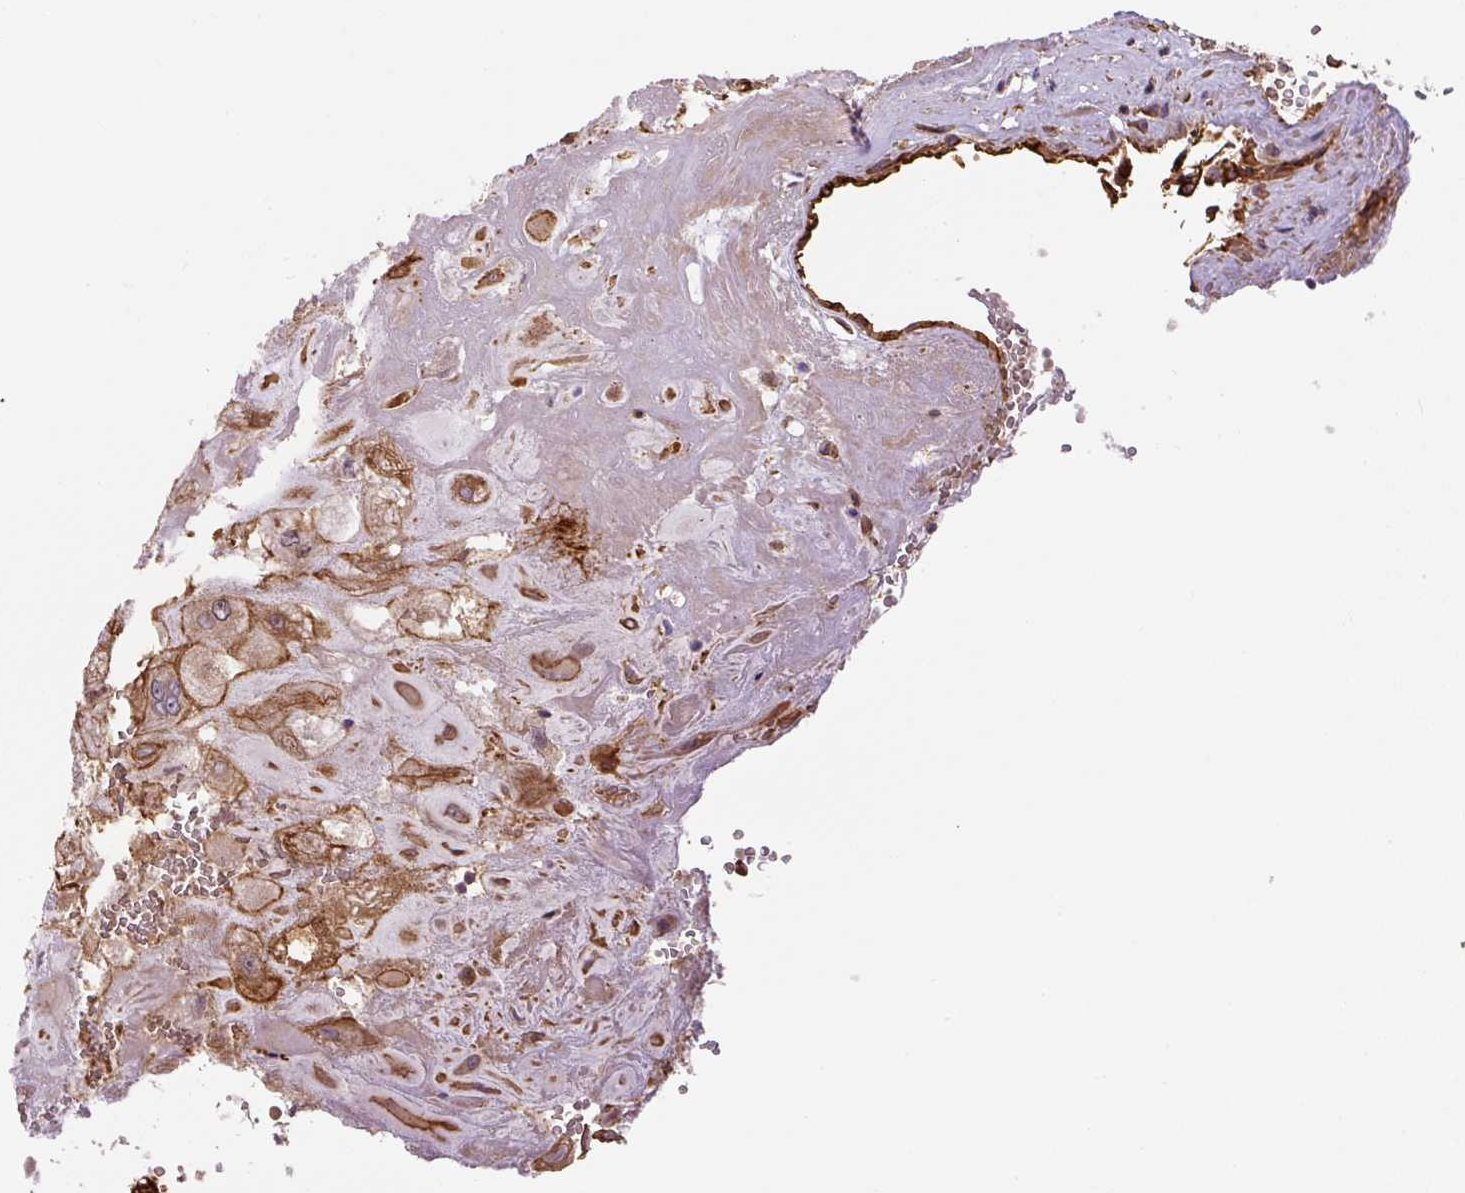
{"staining": {"intensity": "moderate", "quantity": ">75%", "location": "cytoplasmic/membranous"}, "tissue": "placenta", "cell_type": "Decidual cells", "image_type": "normal", "snomed": [{"axis": "morphology", "description": "Normal tissue, NOS"}, {"axis": "topography", "description": "Placenta"}], "caption": "This micrograph displays immunohistochemistry (IHC) staining of normal human placenta, with medium moderate cytoplasmic/membranous positivity in approximately >75% of decidual cells.", "gene": "B3GALT5", "patient": {"sex": "female", "age": 32}}